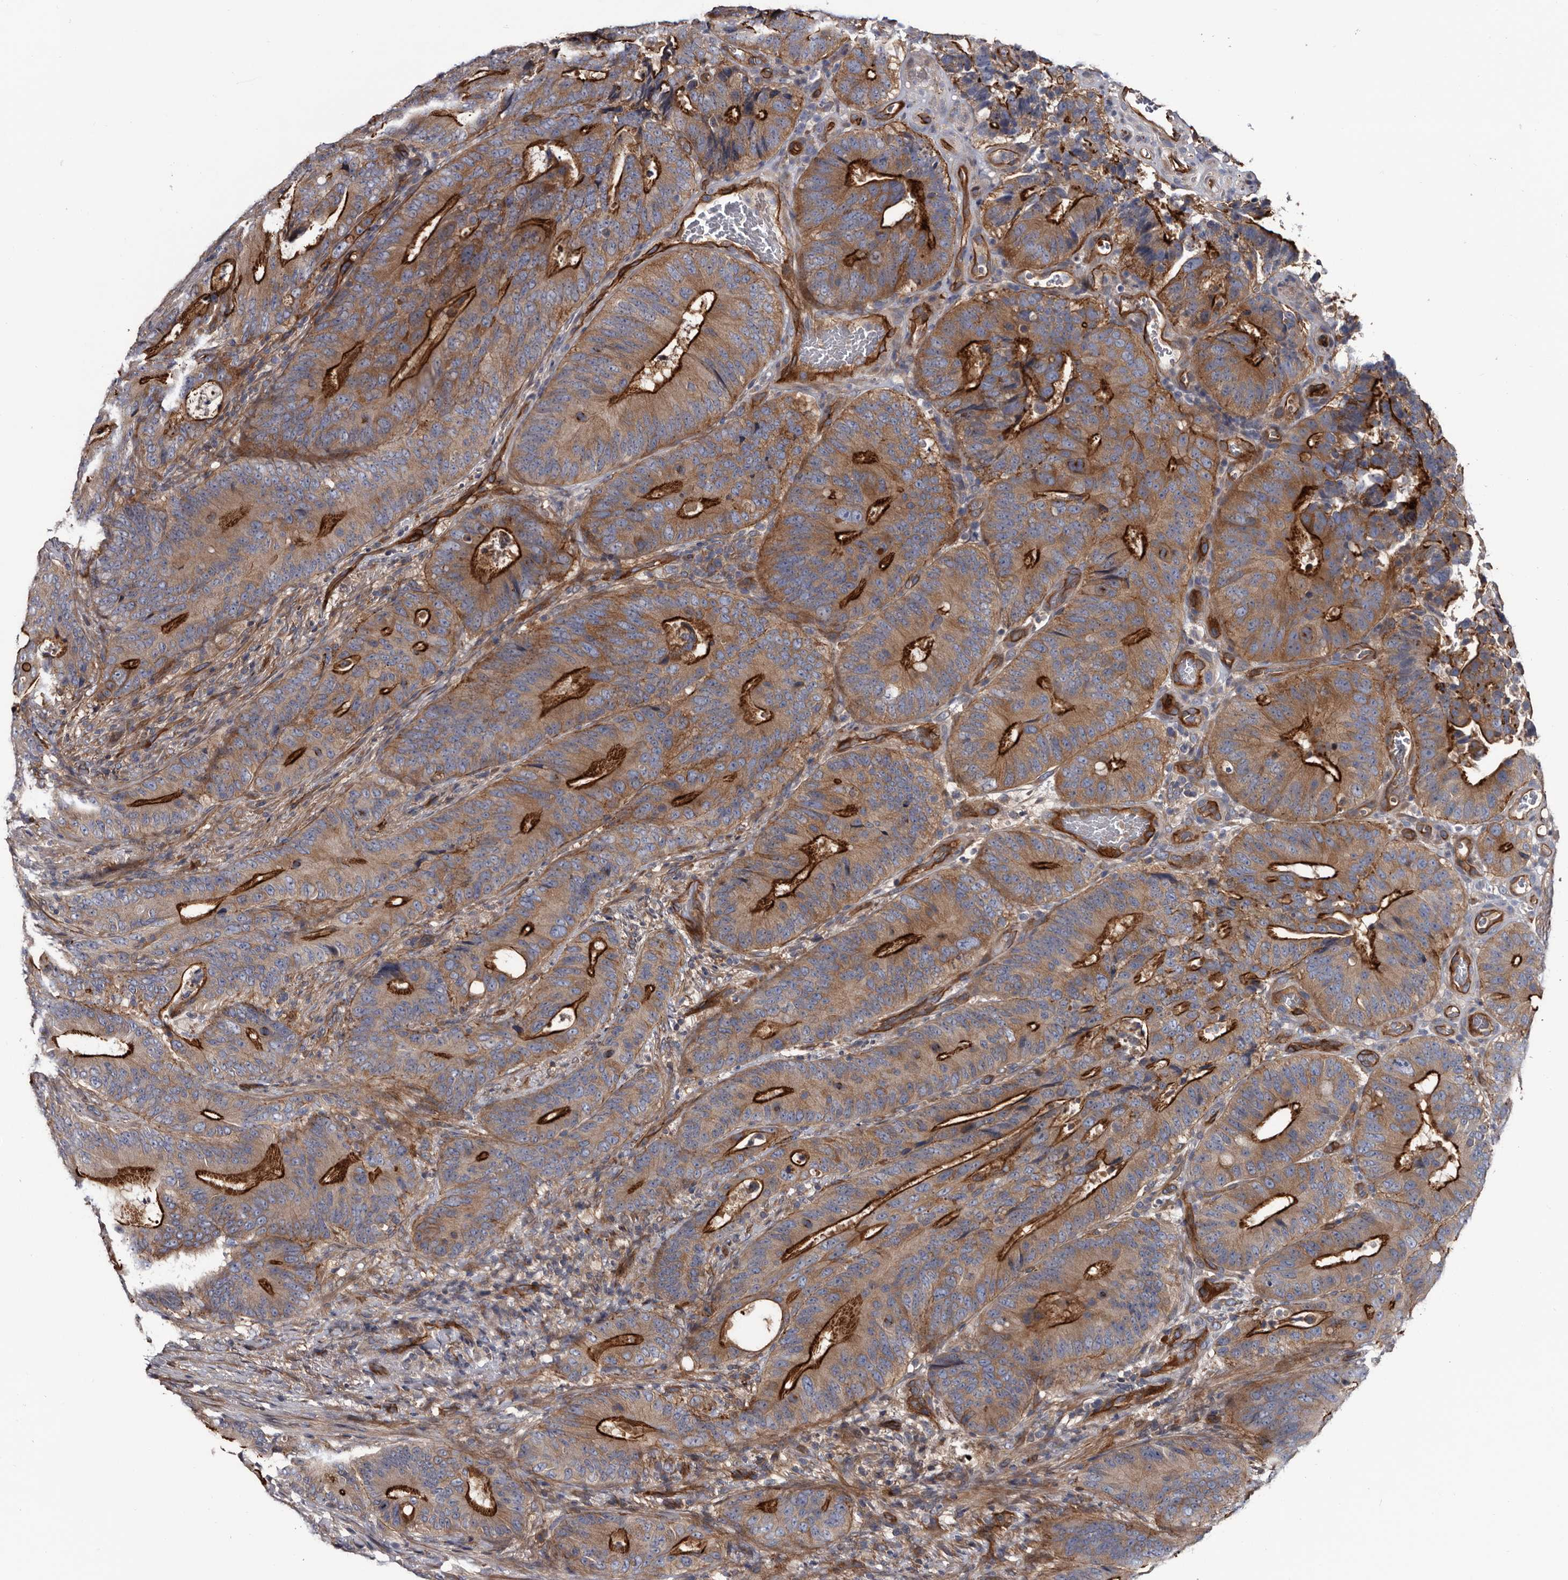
{"staining": {"intensity": "strong", "quantity": ">75%", "location": "cytoplasmic/membranous"}, "tissue": "colorectal cancer", "cell_type": "Tumor cells", "image_type": "cancer", "snomed": [{"axis": "morphology", "description": "Adenocarcinoma, NOS"}, {"axis": "topography", "description": "Colon"}], "caption": "Immunohistochemical staining of human colorectal adenocarcinoma exhibits high levels of strong cytoplasmic/membranous protein expression in approximately >75% of tumor cells.", "gene": "TSPAN17", "patient": {"sex": "male", "age": 83}}